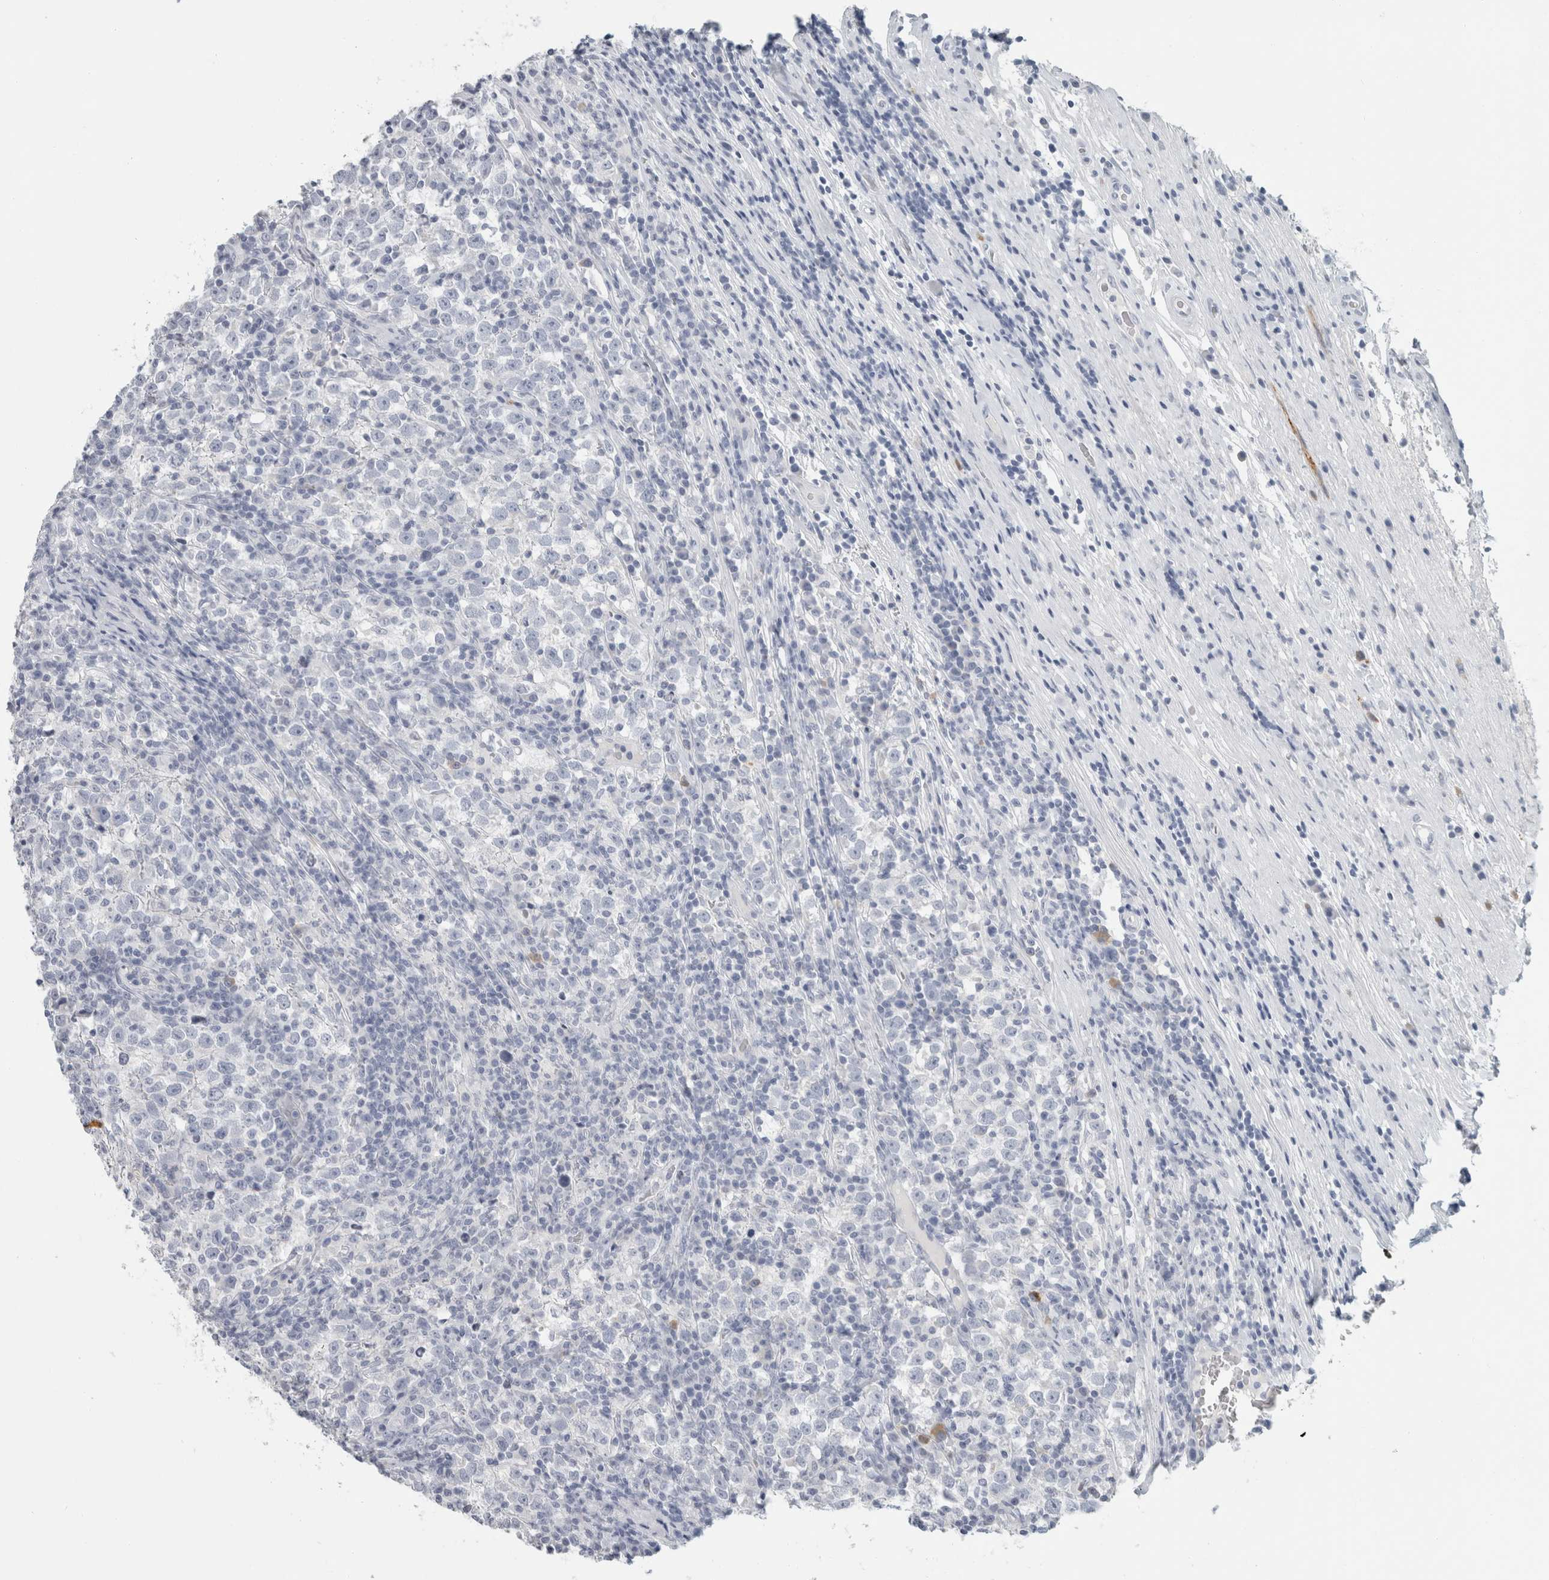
{"staining": {"intensity": "negative", "quantity": "none", "location": "none"}, "tissue": "testis cancer", "cell_type": "Tumor cells", "image_type": "cancer", "snomed": [{"axis": "morphology", "description": "Normal tissue, NOS"}, {"axis": "morphology", "description": "Seminoma, NOS"}, {"axis": "topography", "description": "Testis"}], "caption": "A high-resolution micrograph shows IHC staining of seminoma (testis), which exhibits no significant staining in tumor cells.", "gene": "SLC28A3", "patient": {"sex": "male", "age": 43}}